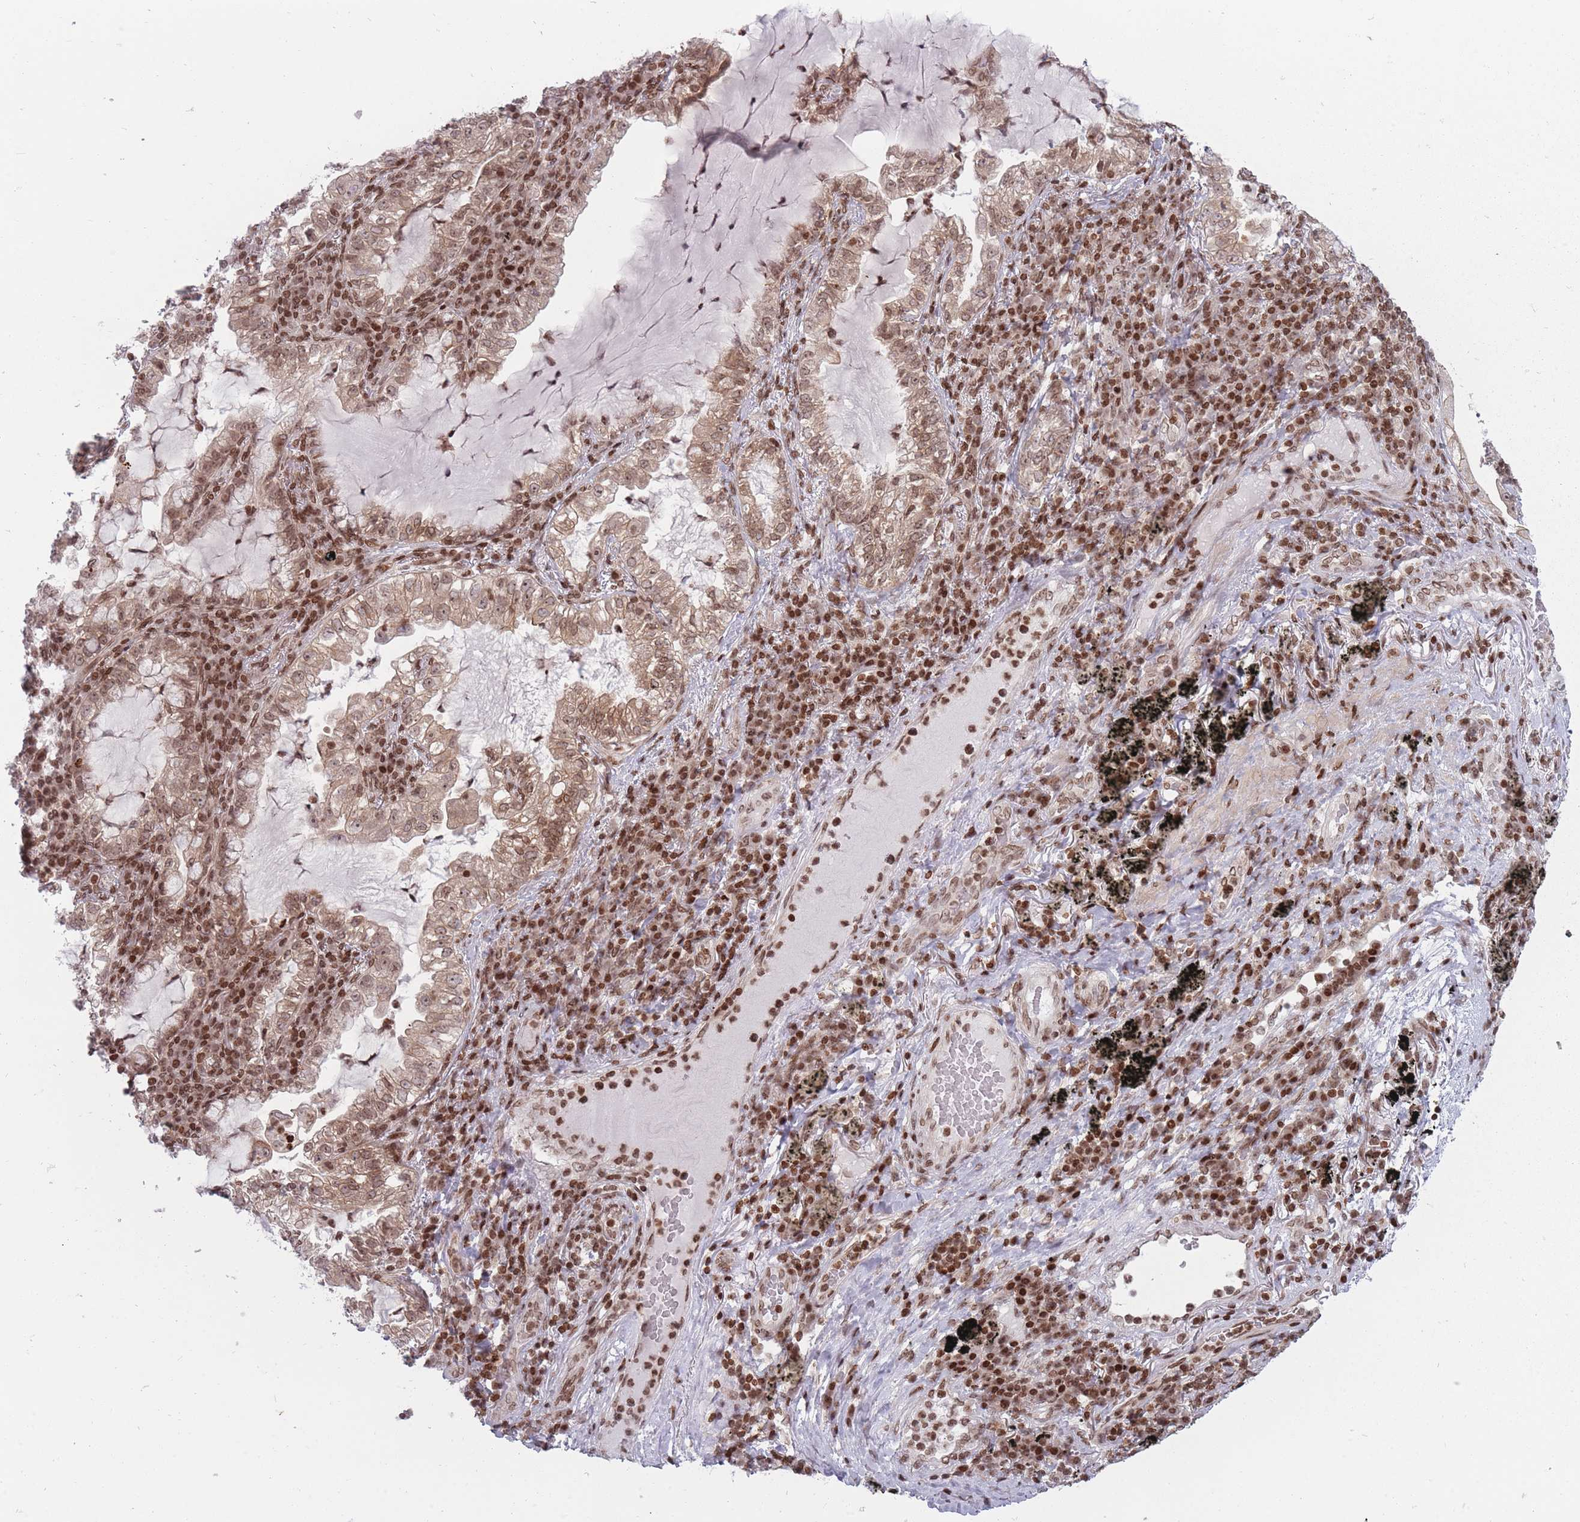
{"staining": {"intensity": "moderate", "quantity": ">75%", "location": "cytoplasmic/membranous,nuclear"}, "tissue": "lung cancer", "cell_type": "Tumor cells", "image_type": "cancer", "snomed": [{"axis": "morphology", "description": "Adenocarcinoma, NOS"}, {"axis": "topography", "description": "Lung"}], "caption": "Lung adenocarcinoma stained with DAB IHC reveals medium levels of moderate cytoplasmic/membranous and nuclear positivity in about >75% of tumor cells.", "gene": "TMC6", "patient": {"sex": "female", "age": 73}}